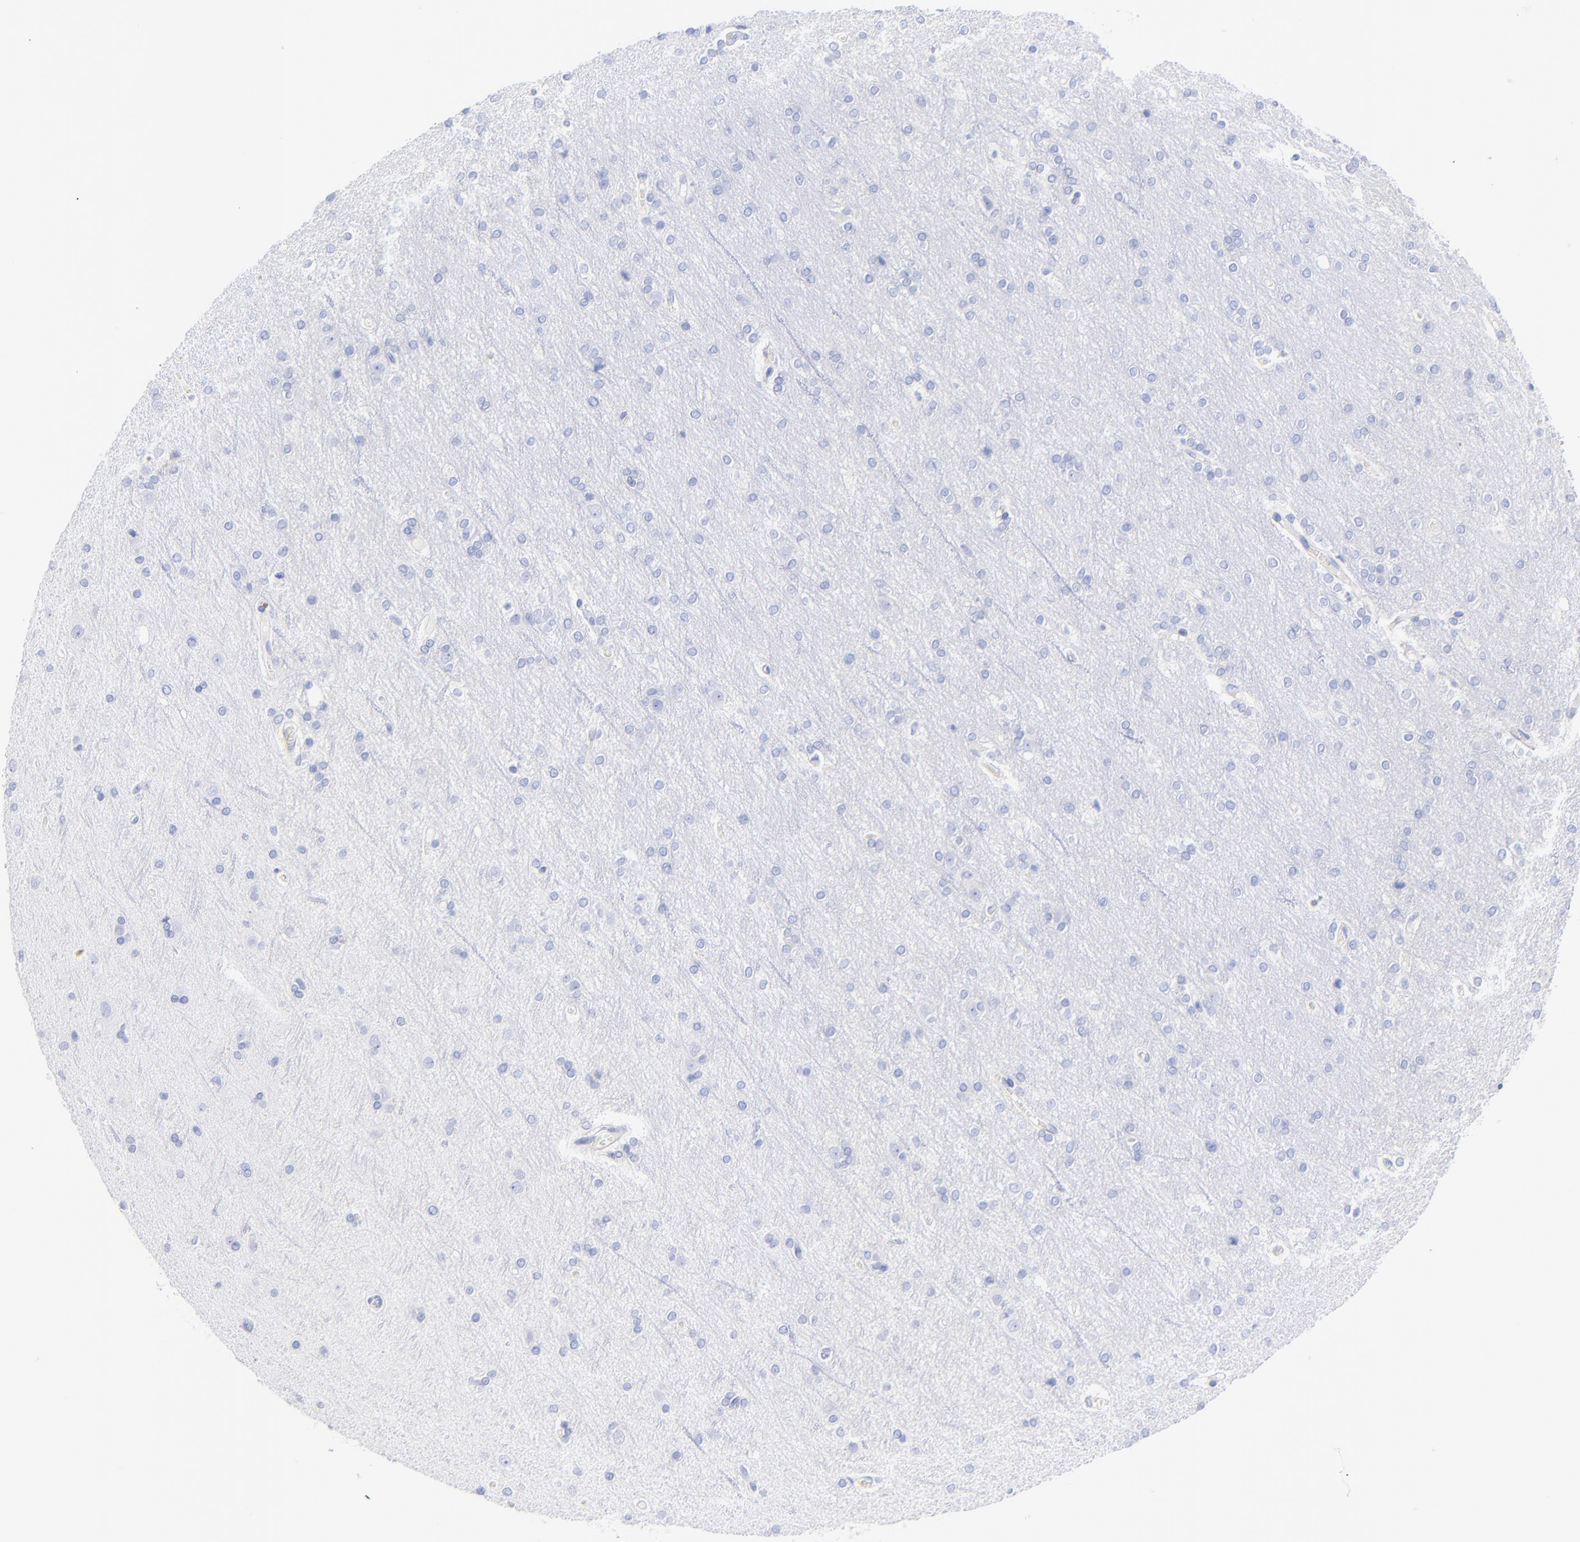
{"staining": {"intensity": "negative", "quantity": "none", "location": "none"}, "tissue": "cerebral cortex", "cell_type": "Endothelial cells", "image_type": "normal", "snomed": [{"axis": "morphology", "description": "Normal tissue, NOS"}, {"axis": "topography", "description": "Cerebral cortex"}], "caption": "This is an IHC image of benign cerebral cortex. There is no expression in endothelial cells.", "gene": "C1QTNF6", "patient": {"sex": "female", "age": 54}}